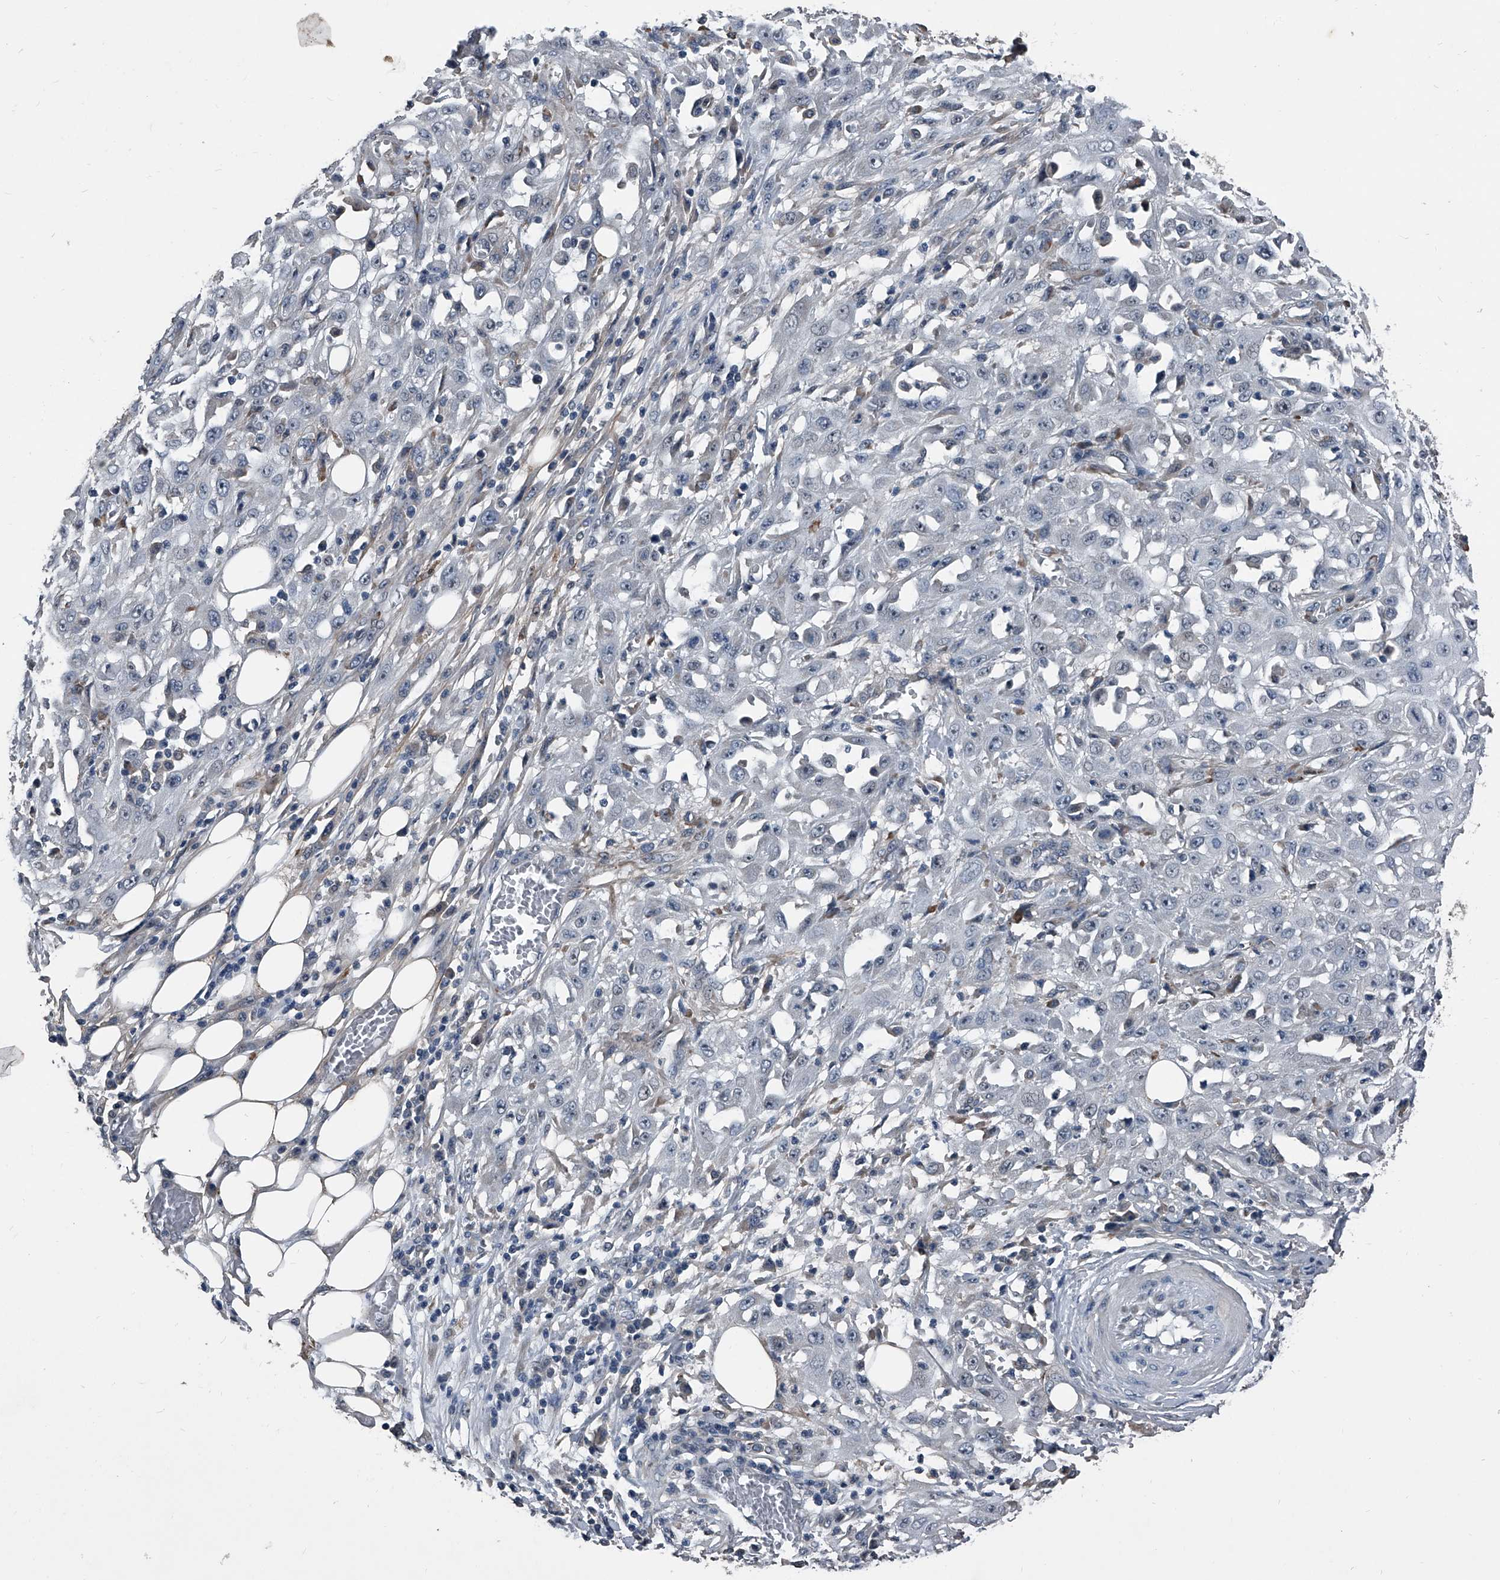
{"staining": {"intensity": "negative", "quantity": "none", "location": "none"}, "tissue": "skin cancer", "cell_type": "Tumor cells", "image_type": "cancer", "snomed": [{"axis": "morphology", "description": "Squamous cell carcinoma, NOS"}, {"axis": "morphology", "description": "Squamous cell carcinoma, metastatic, NOS"}, {"axis": "topography", "description": "Skin"}, {"axis": "topography", "description": "Lymph node"}], "caption": "Tumor cells are negative for brown protein staining in skin cancer (metastatic squamous cell carcinoma). (Brightfield microscopy of DAB immunohistochemistry at high magnification).", "gene": "PHACTR1", "patient": {"sex": "male", "age": 75}}